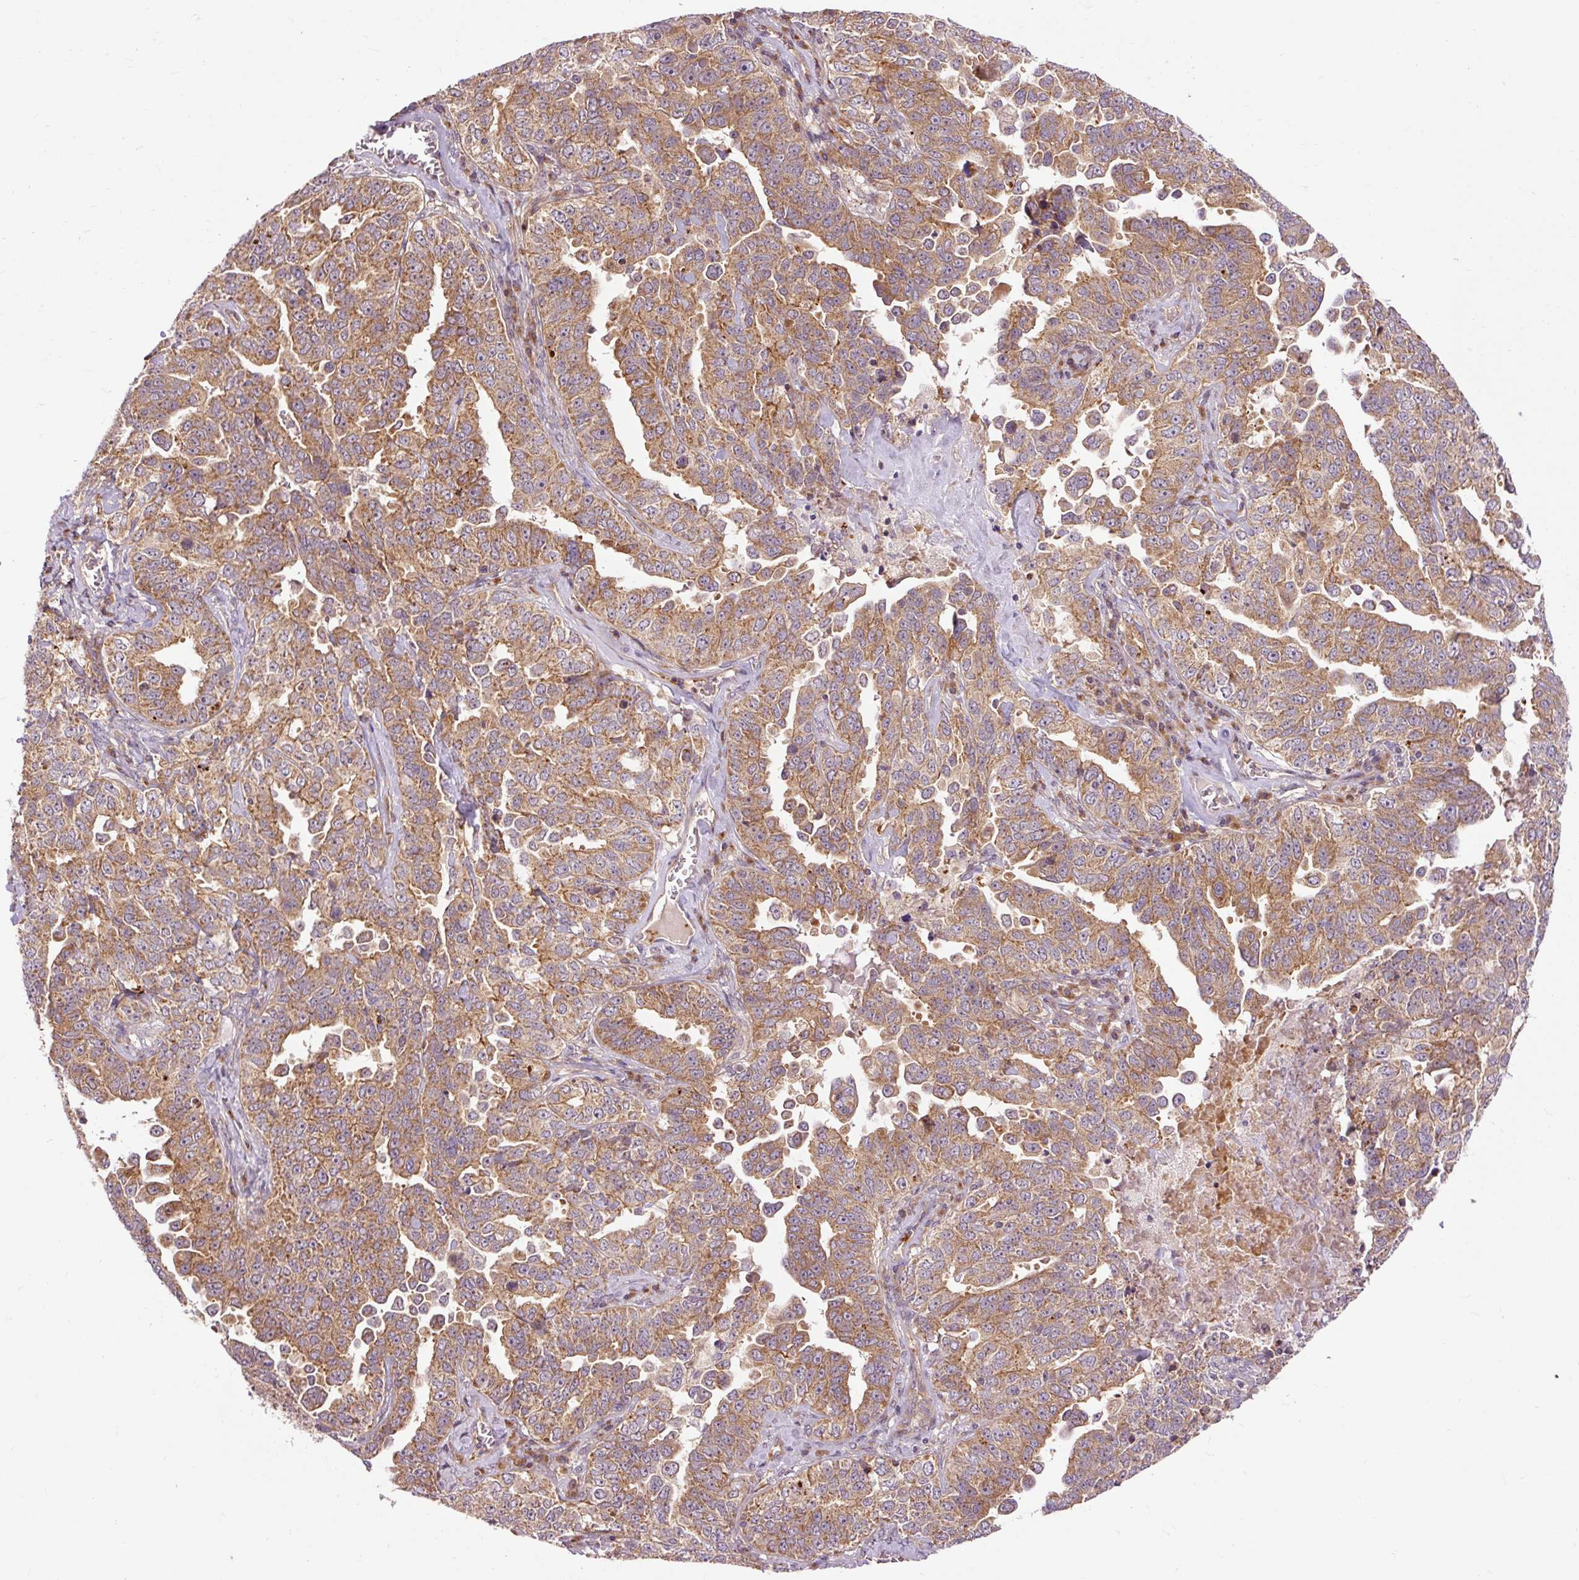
{"staining": {"intensity": "moderate", "quantity": ">75%", "location": "cytoplasmic/membranous"}, "tissue": "ovarian cancer", "cell_type": "Tumor cells", "image_type": "cancer", "snomed": [{"axis": "morphology", "description": "Carcinoma, endometroid"}, {"axis": "topography", "description": "Ovary"}], "caption": "Moderate cytoplasmic/membranous protein staining is seen in about >75% of tumor cells in ovarian cancer (endometroid carcinoma).", "gene": "RIPOR3", "patient": {"sex": "female", "age": 62}}